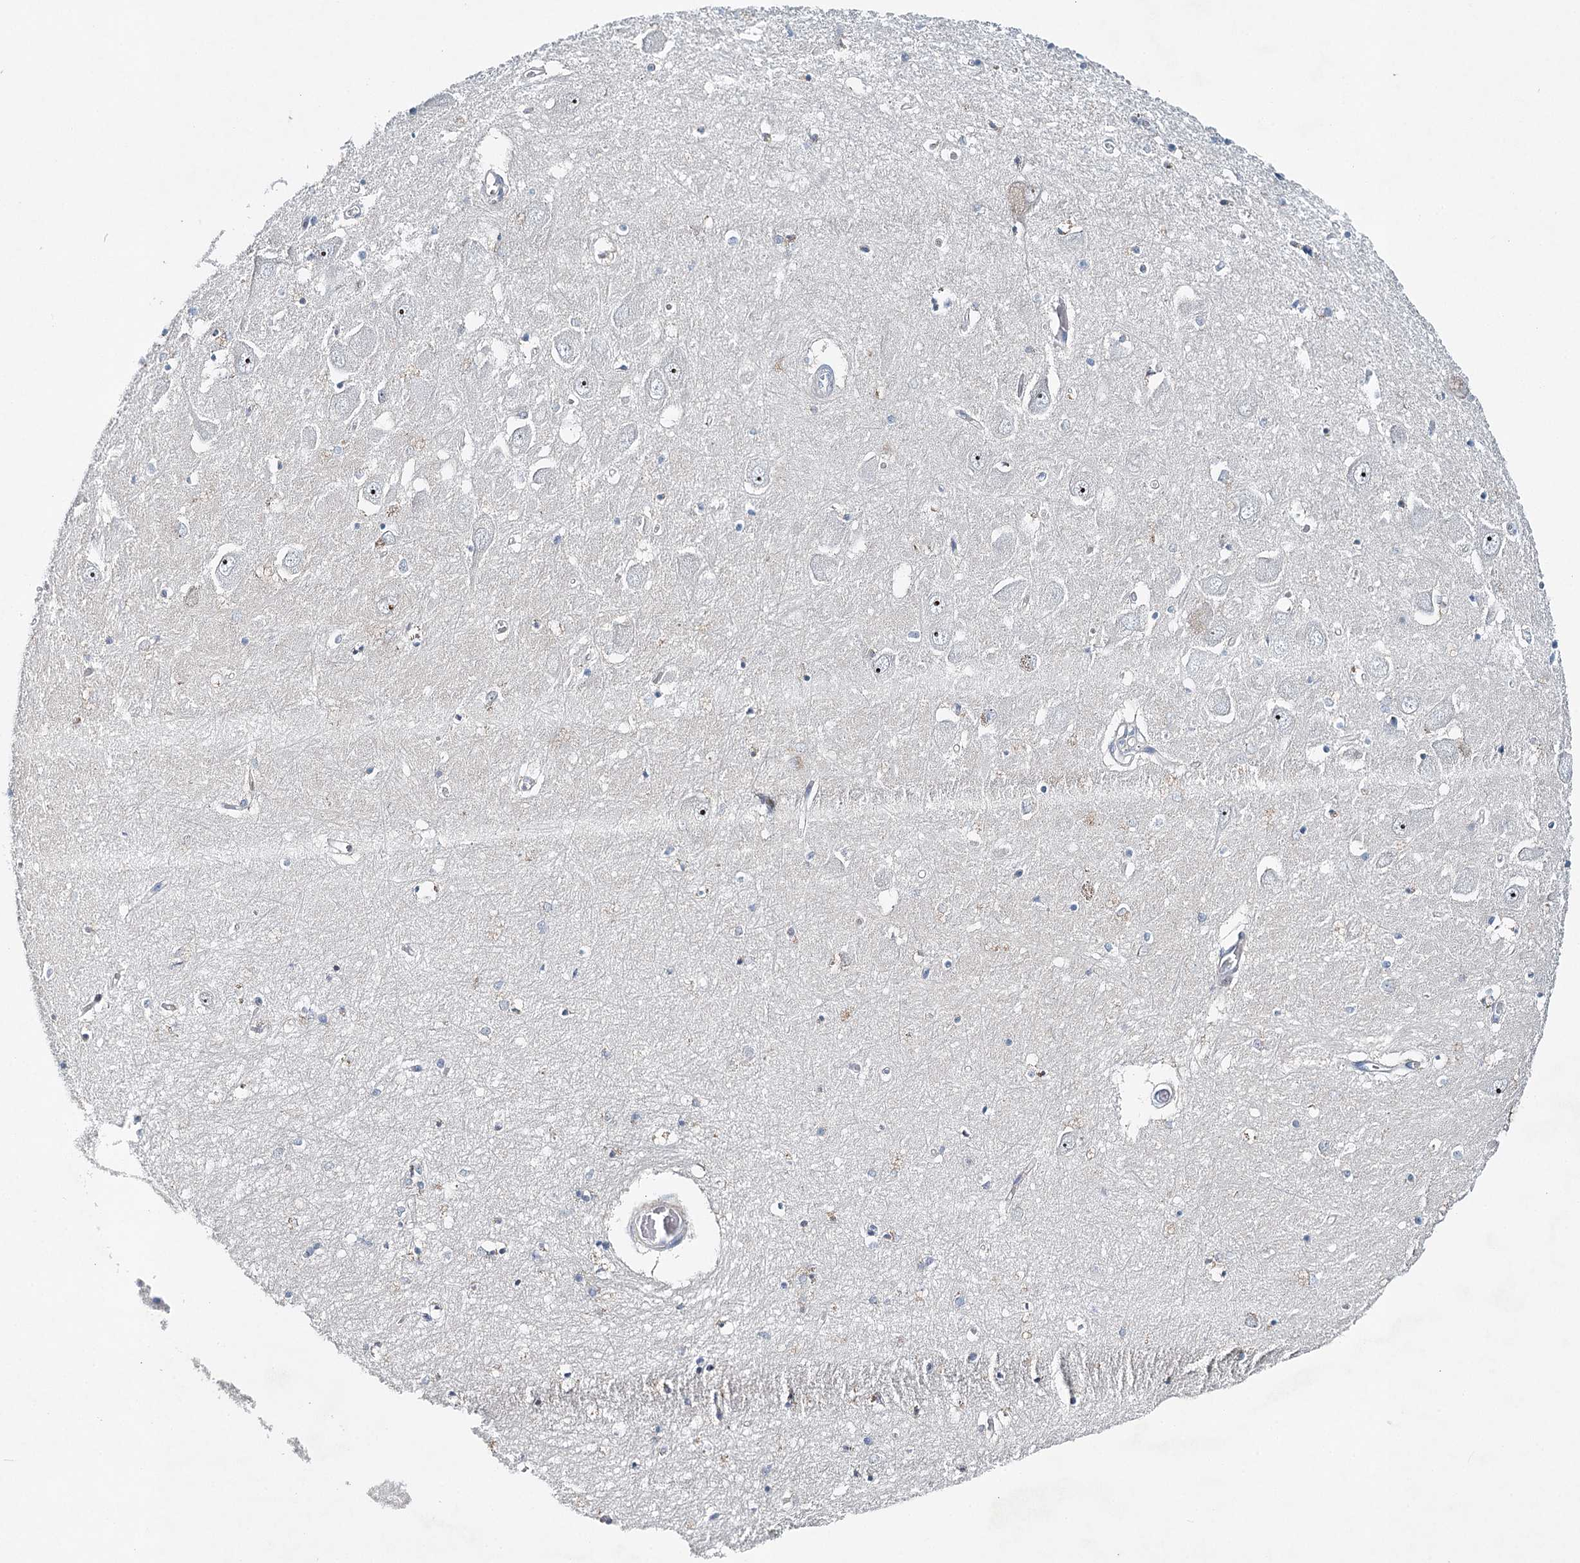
{"staining": {"intensity": "negative", "quantity": "none", "location": "none"}, "tissue": "hippocampus", "cell_type": "Glial cells", "image_type": "normal", "snomed": [{"axis": "morphology", "description": "Normal tissue, NOS"}, {"axis": "topography", "description": "Hippocampus"}], "caption": "This is an IHC image of benign human hippocampus. There is no expression in glial cells.", "gene": "RBM43", "patient": {"sex": "male", "age": 70}}